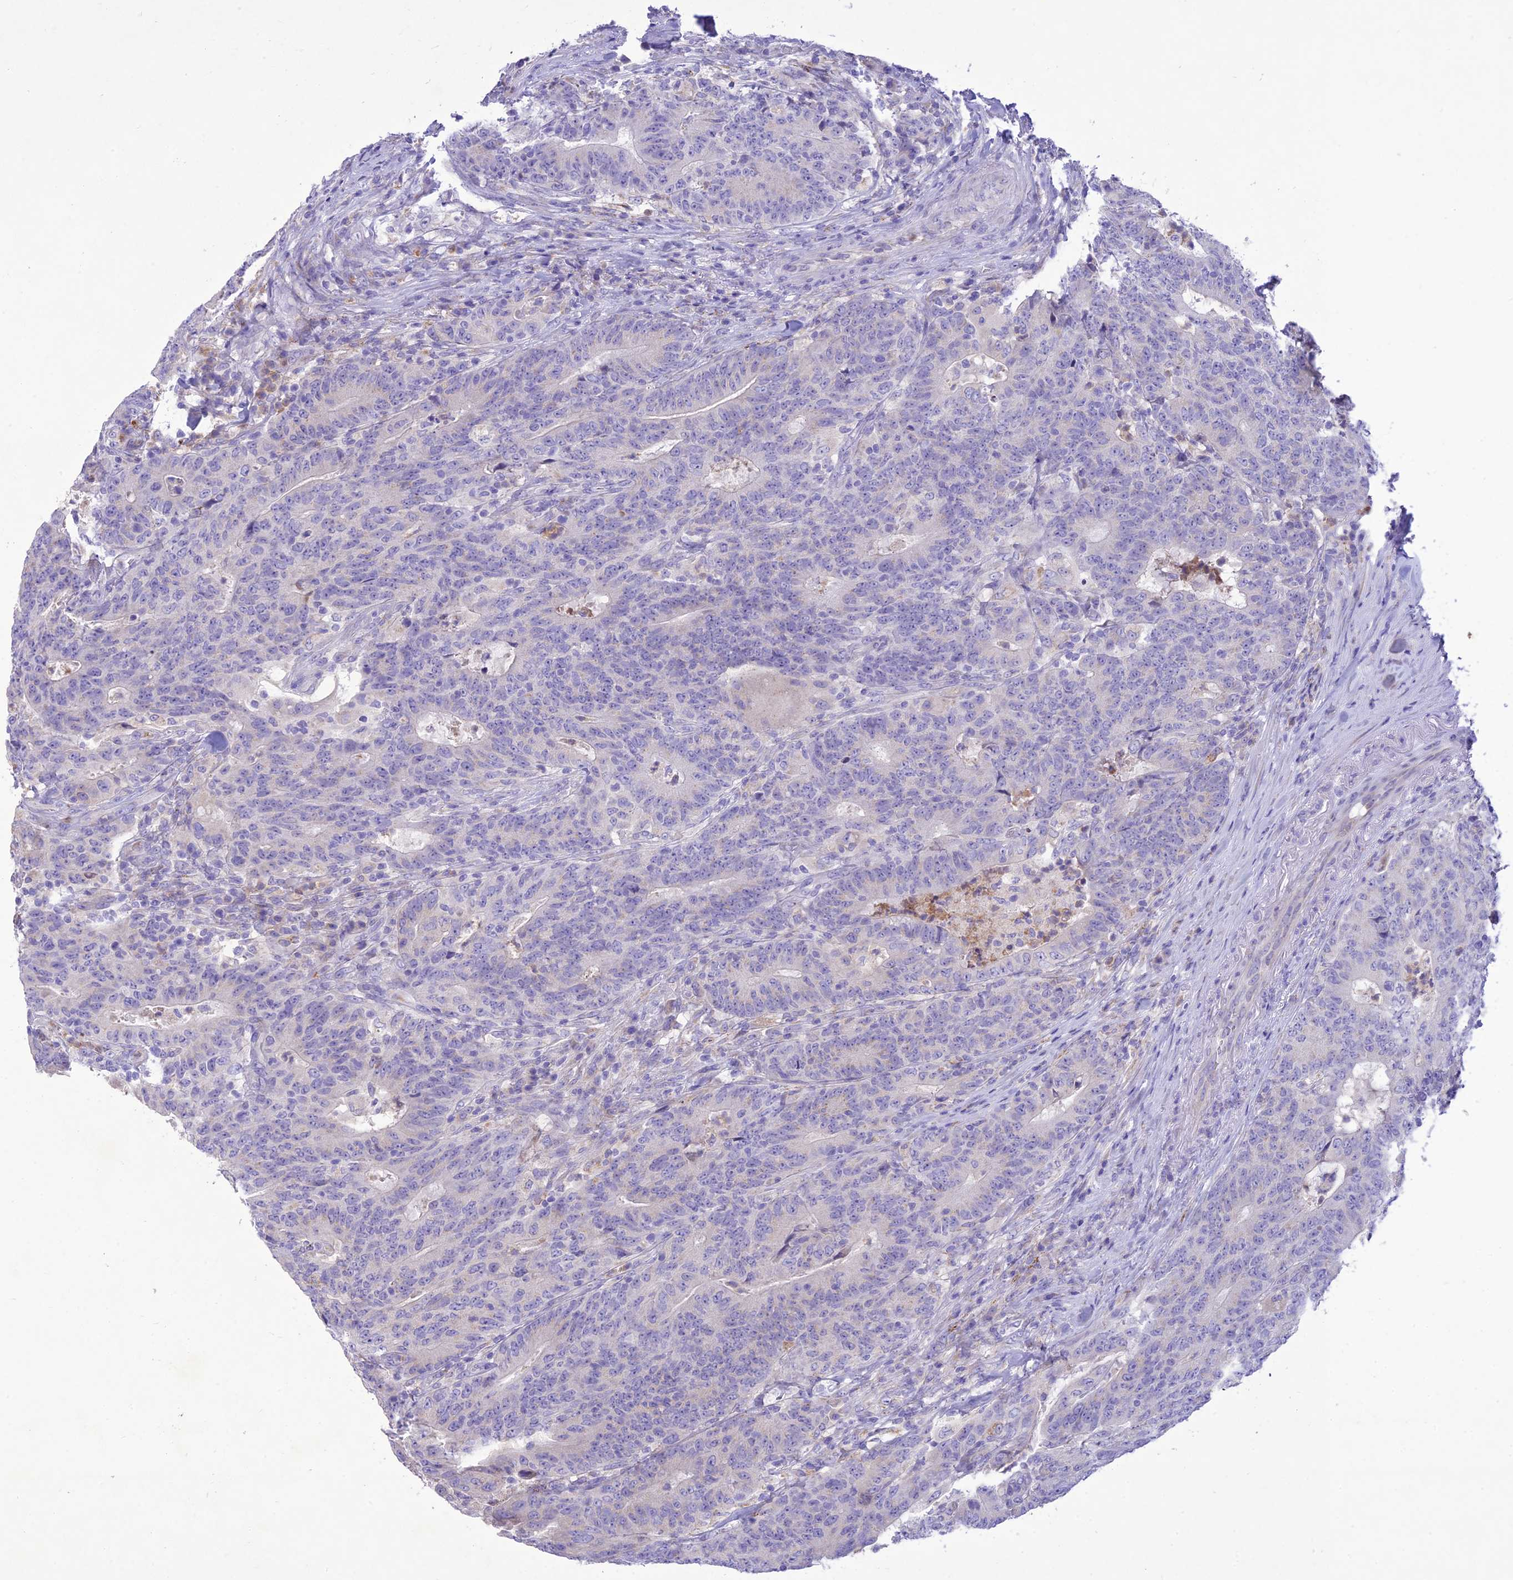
{"staining": {"intensity": "negative", "quantity": "none", "location": "none"}, "tissue": "colorectal cancer", "cell_type": "Tumor cells", "image_type": "cancer", "snomed": [{"axis": "morphology", "description": "Normal tissue, NOS"}, {"axis": "morphology", "description": "Adenocarcinoma, NOS"}, {"axis": "topography", "description": "Colon"}], "caption": "Immunohistochemistry (IHC) of human colorectal cancer displays no positivity in tumor cells. (DAB (3,3'-diaminobenzidine) immunohistochemistry (IHC), high magnification).", "gene": "SLC13A5", "patient": {"sex": "female", "age": 75}}